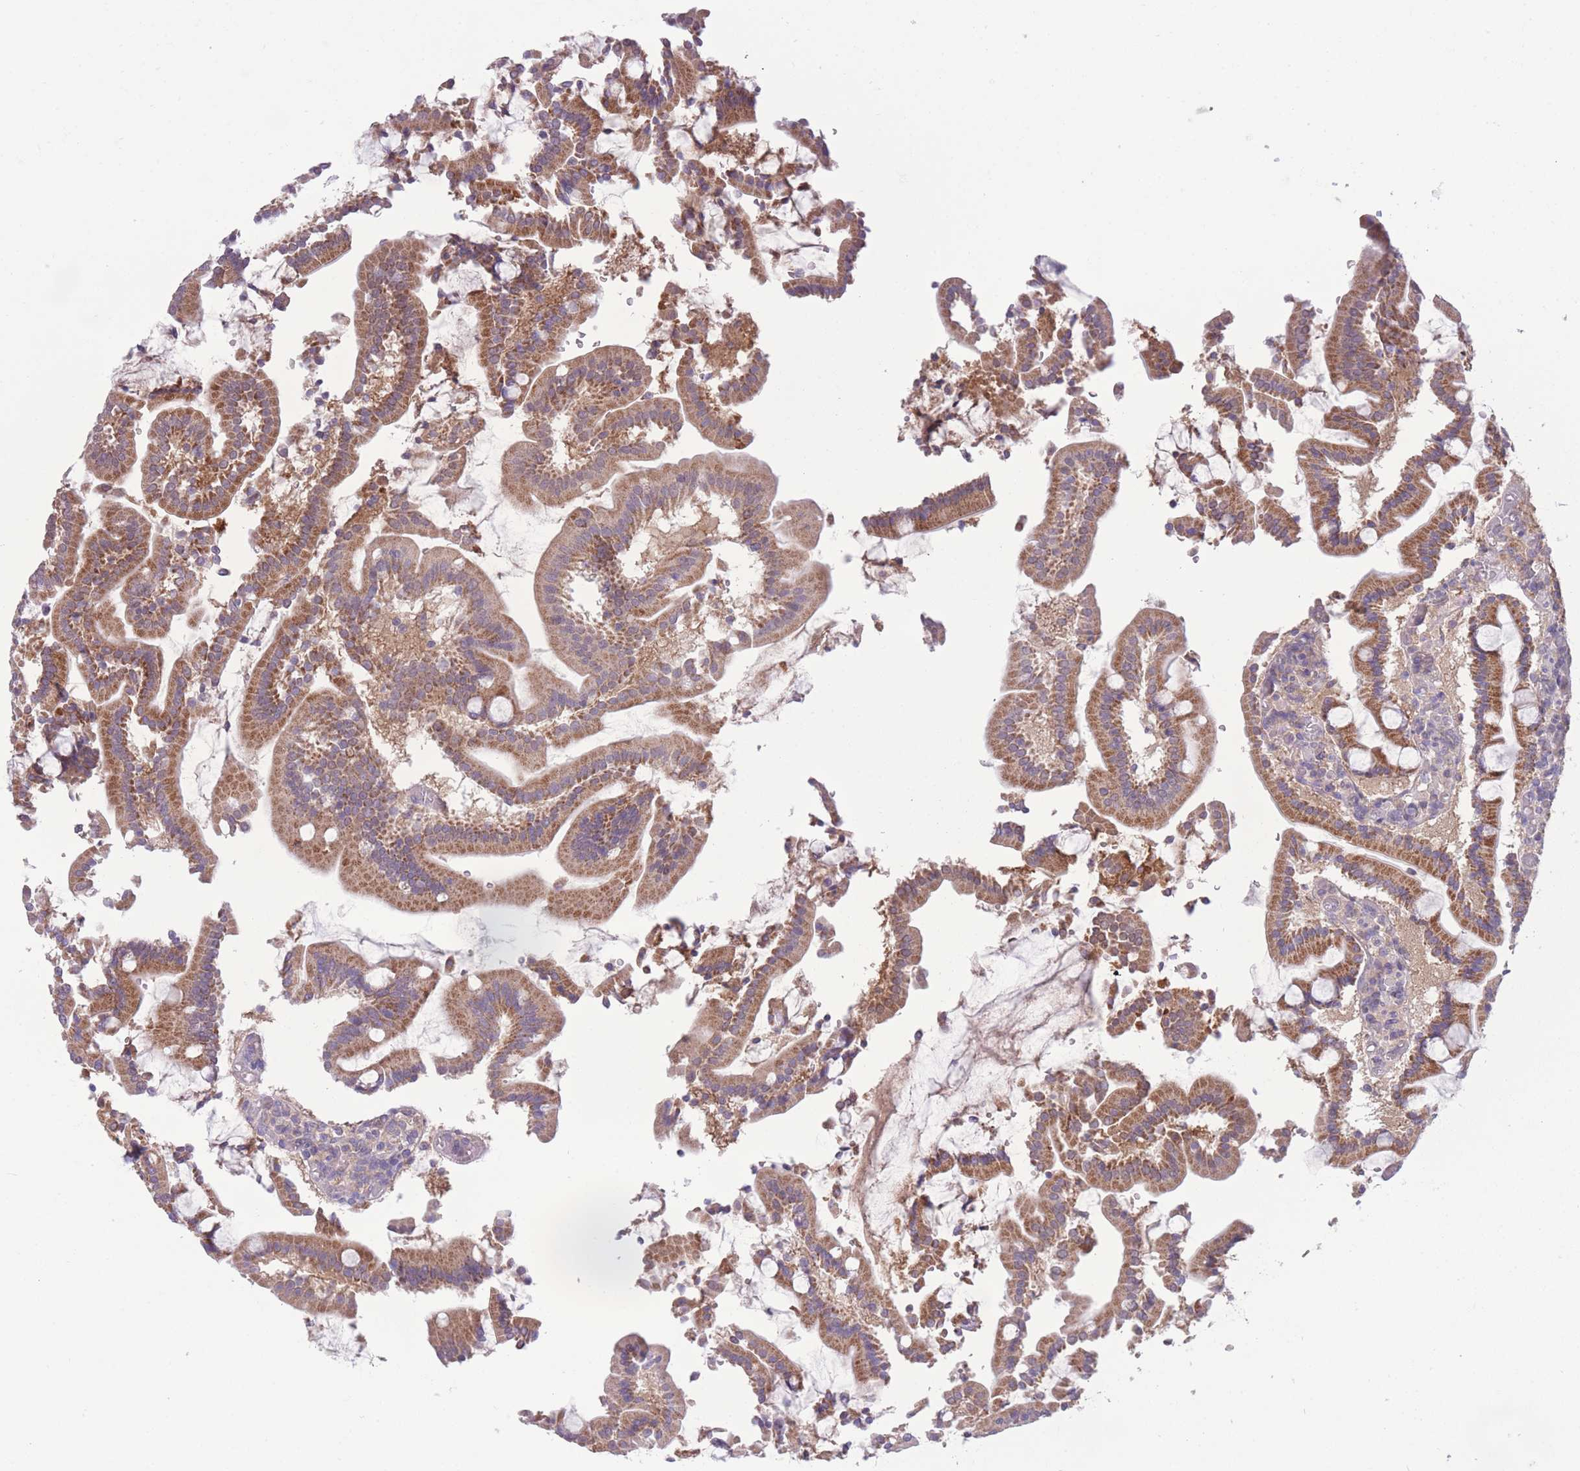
{"staining": {"intensity": "strong", "quantity": ">75%", "location": "cytoplasmic/membranous"}, "tissue": "duodenum", "cell_type": "Glandular cells", "image_type": "normal", "snomed": [{"axis": "morphology", "description": "Normal tissue, NOS"}, {"axis": "topography", "description": "Duodenum"}], "caption": "Protein analysis of normal duodenum exhibits strong cytoplasmic/membranous positivity in approximately >75% of glandular cells.", "gene": "CCT6A", "patient": {"sex": "male", "age": 55}}